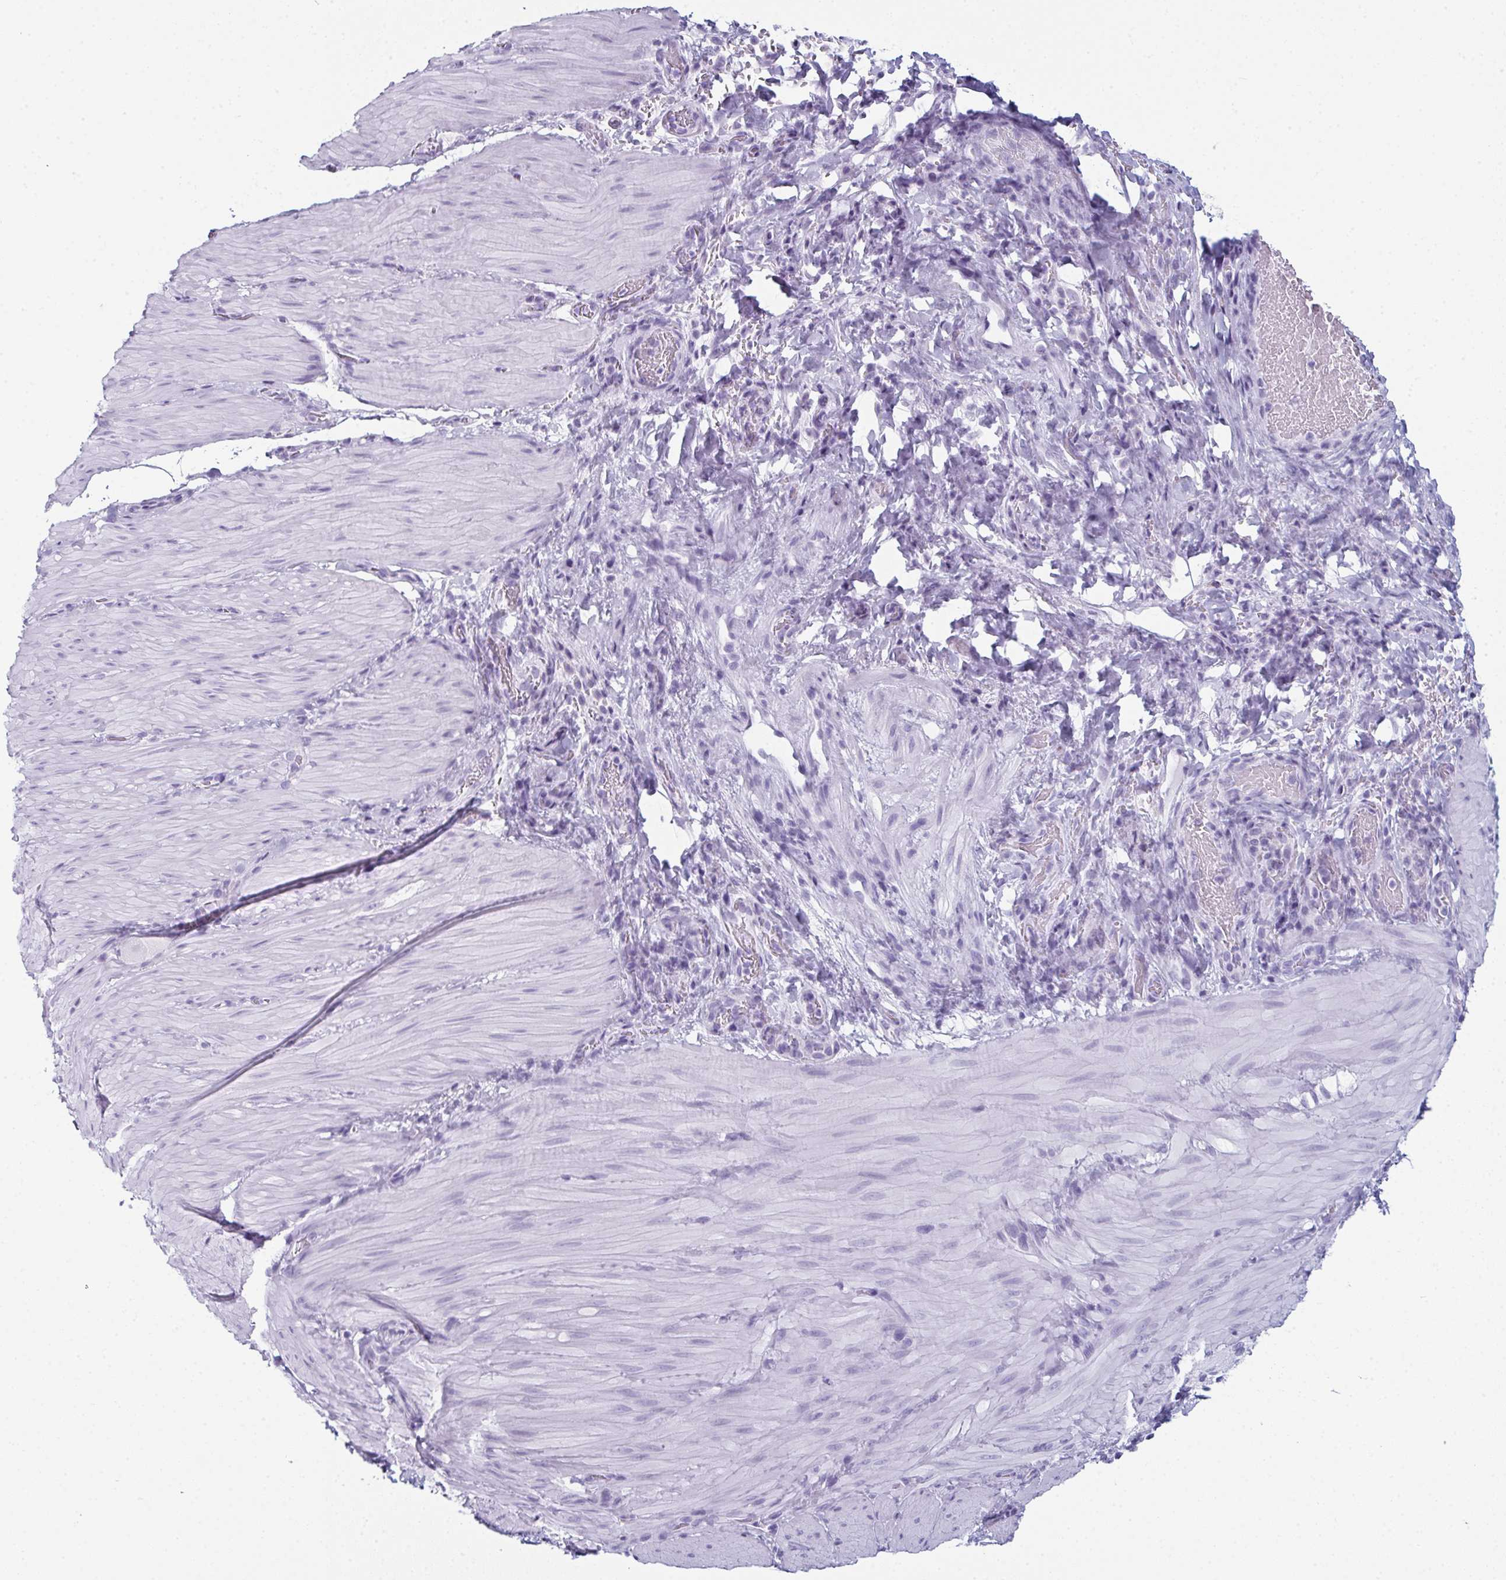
{"staining": {"intensity": "negative", "quantity": "none", "location": "none"}, "tissue": "smooth muscle", "cell_type": "Smooth muscle cells", "image_type": "normal", "snomed": [{"axis": "morphology", "description": "Normal tissue, NOS"}, {"axis": "topography", "description": "Smooth muscle"}, {"axis": "topography", "description": "Colon"}], "caption": "Micrograph shows no protein staining in smooth muscle cells of benign smooth muscle. (Brightfield microscopy of DAB IHC at high magnification).", "gene": "ENKUR", "patient": {"sex": "male", "age": 73}}